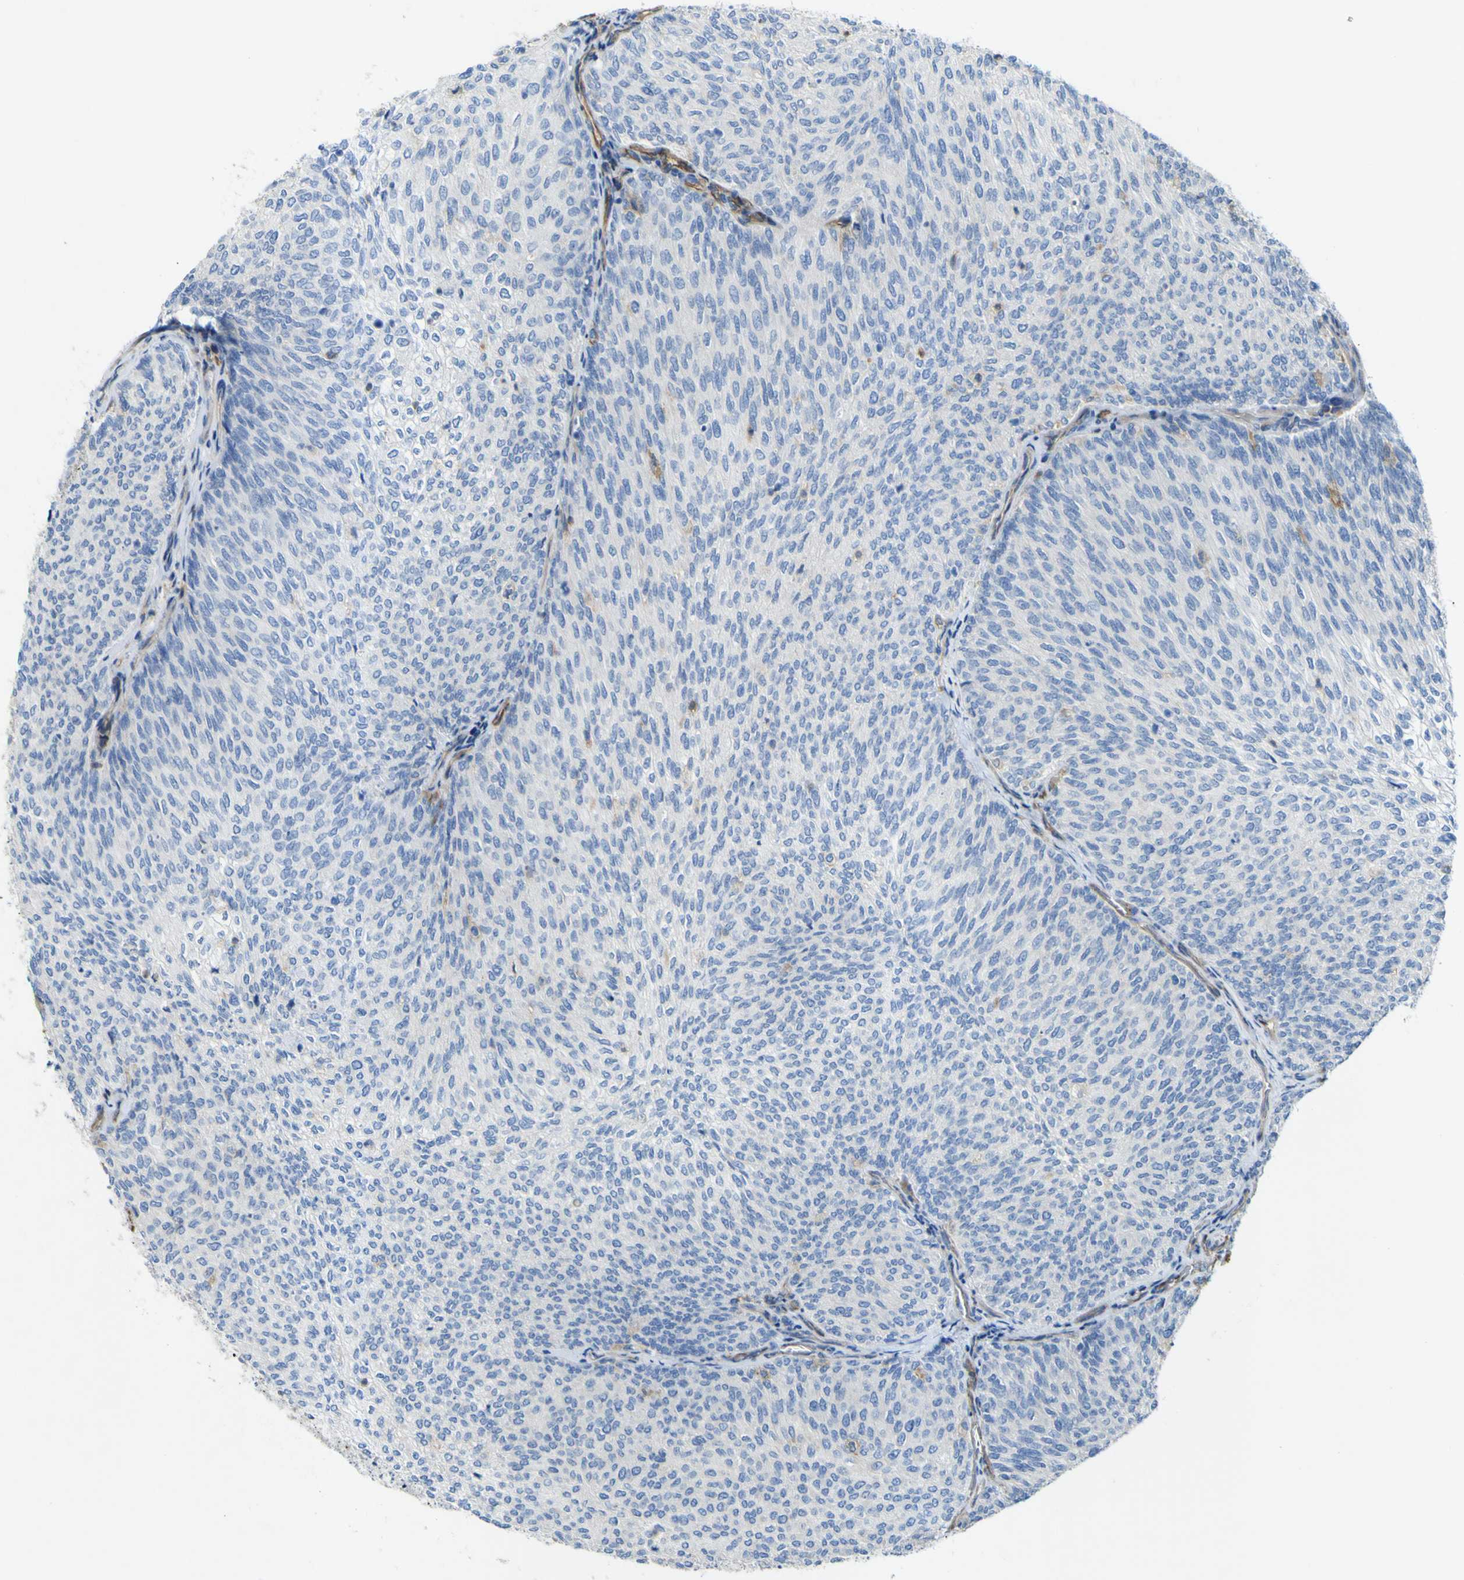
{"staining": {"intensity": "negative", "quantity": "none", "location": "none"}, "tissue": "urothelial cancer", "cell_type": "Tumor cells", "image_type": "cancer", "snomed": [{"axis": "morphology", "description": "Urothelial carcinoma, Low grade"}, {"axis": "topography", "description": "Urinary bladder"}], "caption": "Urothelial carcinoma (low-grade) was stained to show a protein in brown. There is no significant staining in tumor cells.", "gene": "CD93", "patient": {"sex": "female", "age": 79}}